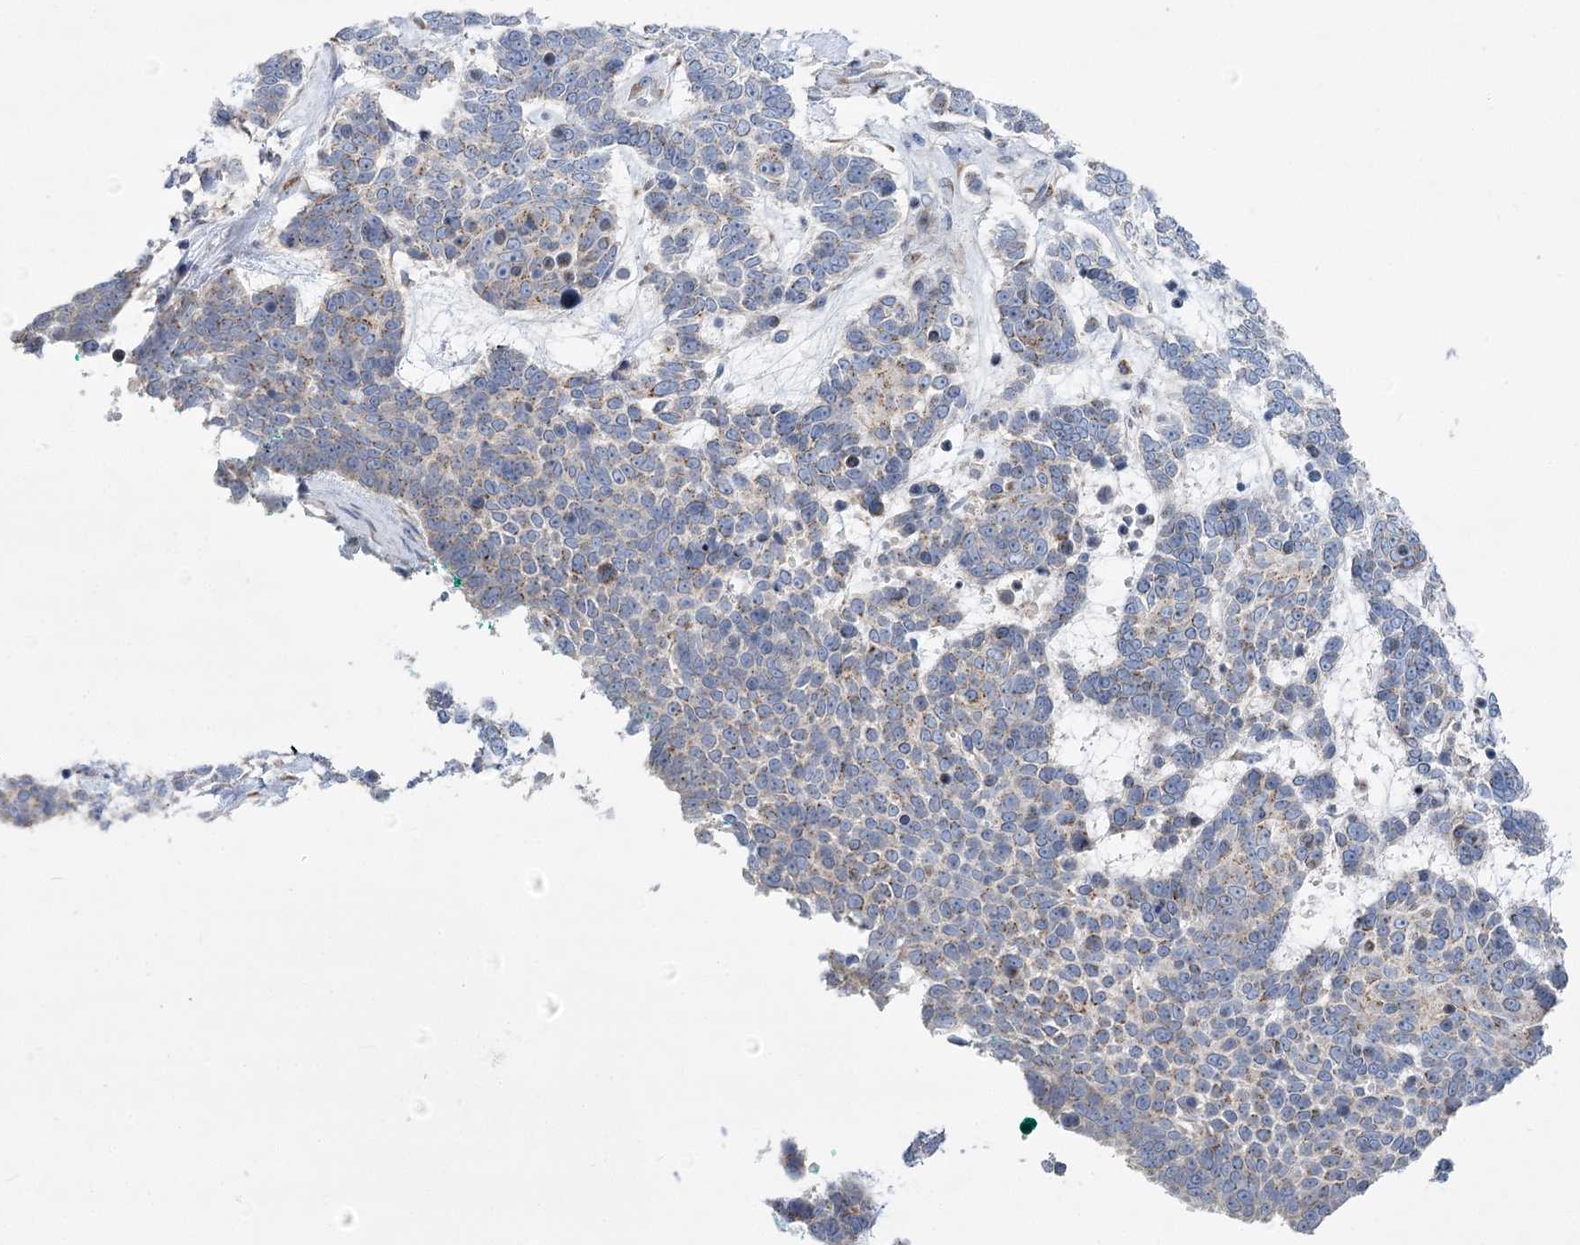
{"staining": {"intensity": "weak", "quantity": "<25%", "location": "cytoplasmic/membranous"}, "tissue": "skin cancer", "cell_type": "Tumor cells", "image_type": "cancer", "snomed": [{"axis": "morphology", "description": "Basal cell carcinoma"}, {"axis": "topography", "description": "Skin"}], "caption": "The histopathology image displays no staining of tumor cells in skin basal cell carcinoma.", "gene": "NME7", "patient": {"sex": "female", "age": 81}}